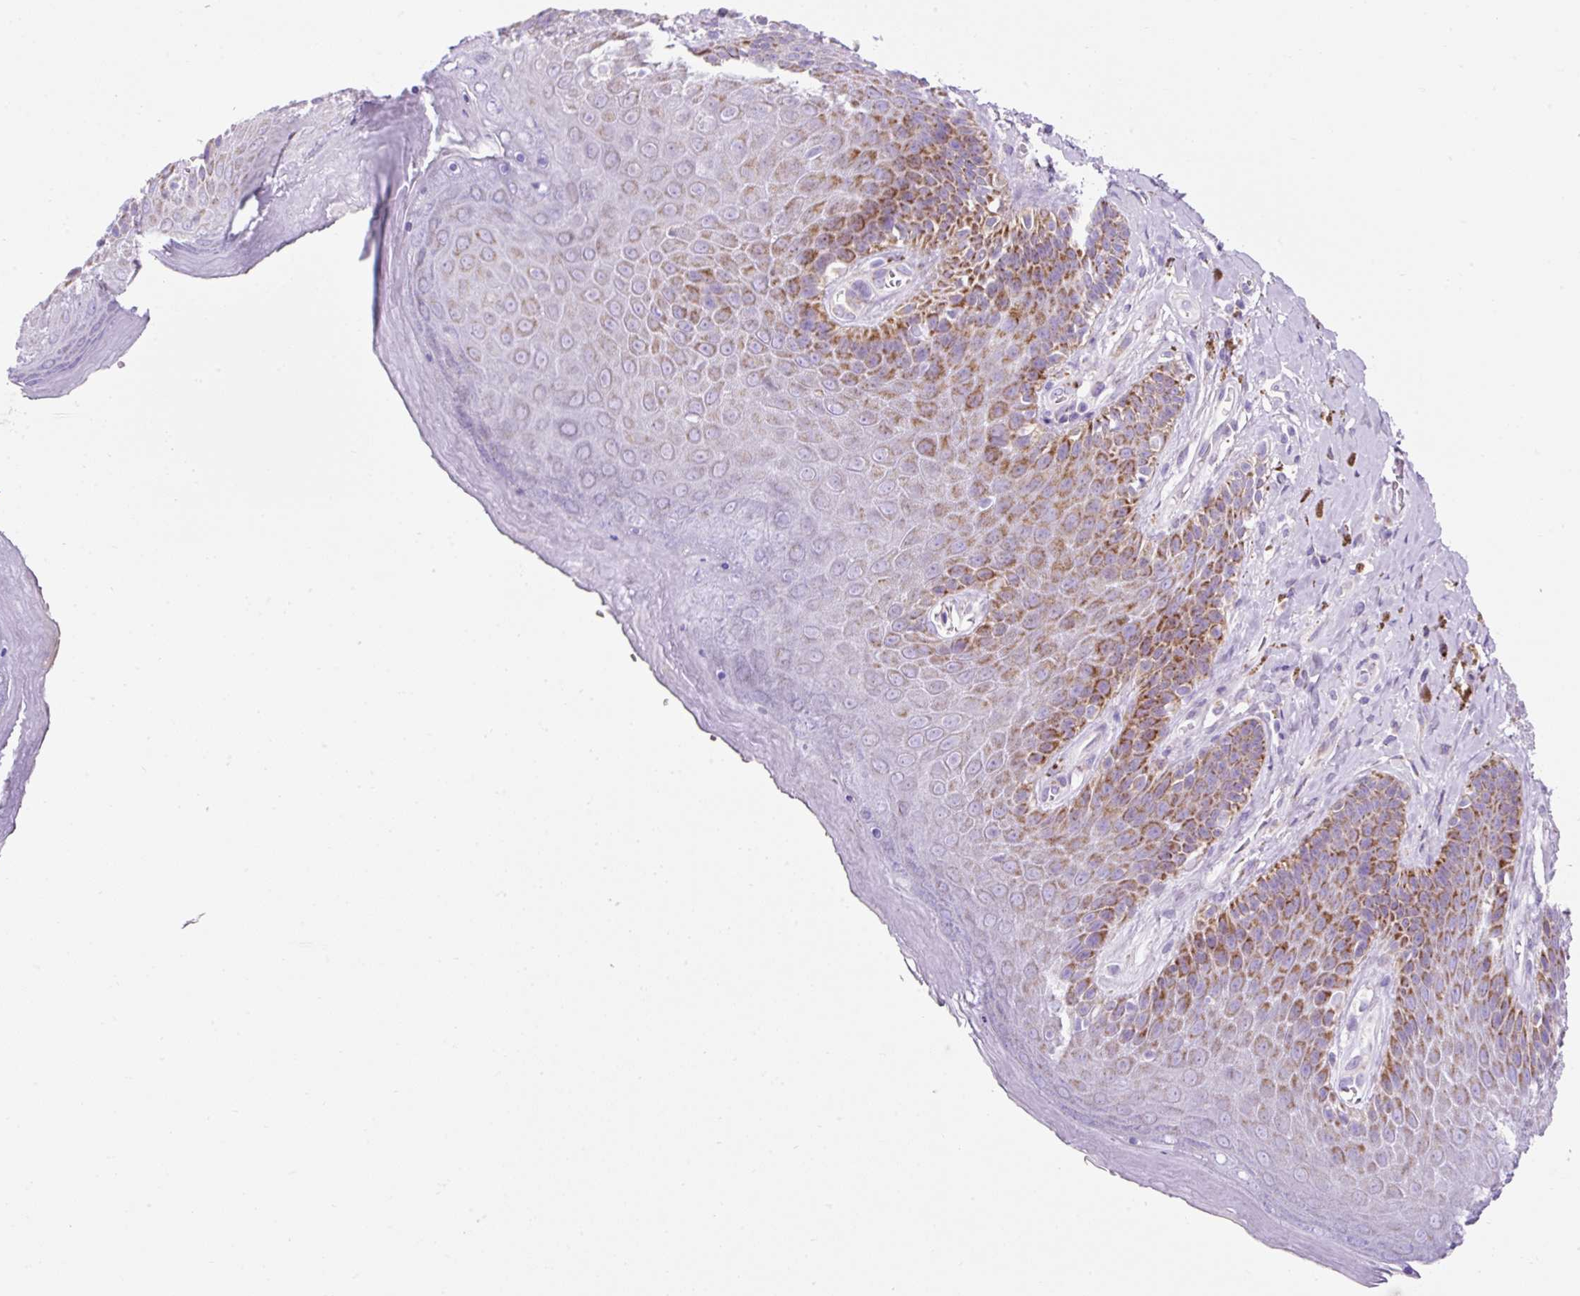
{"staining": {"intensity": "moderate", "quantity": "25%-75%", "location": "cytoplasmic/membranous"}, "tissue": "skin", "cell_type": "Epidermal cells", "image_type": "normal", "snomed": [{"axis": "morphology", "description": "Normal tissue, NOS"}, {"axis": "topography", "description": "Anal"}, {"axis": "topography", "description": "Peripheral nerve tissue"}], "caption": "A high-resolution histopathology image shows IHC staining of unremarkable skin, which shows moderate cytoplasmic/membranous staining in about 25%-75% of epidermal cells.", "gene": "PLPP2", "patient": {"sex": "male", "age": 53}}